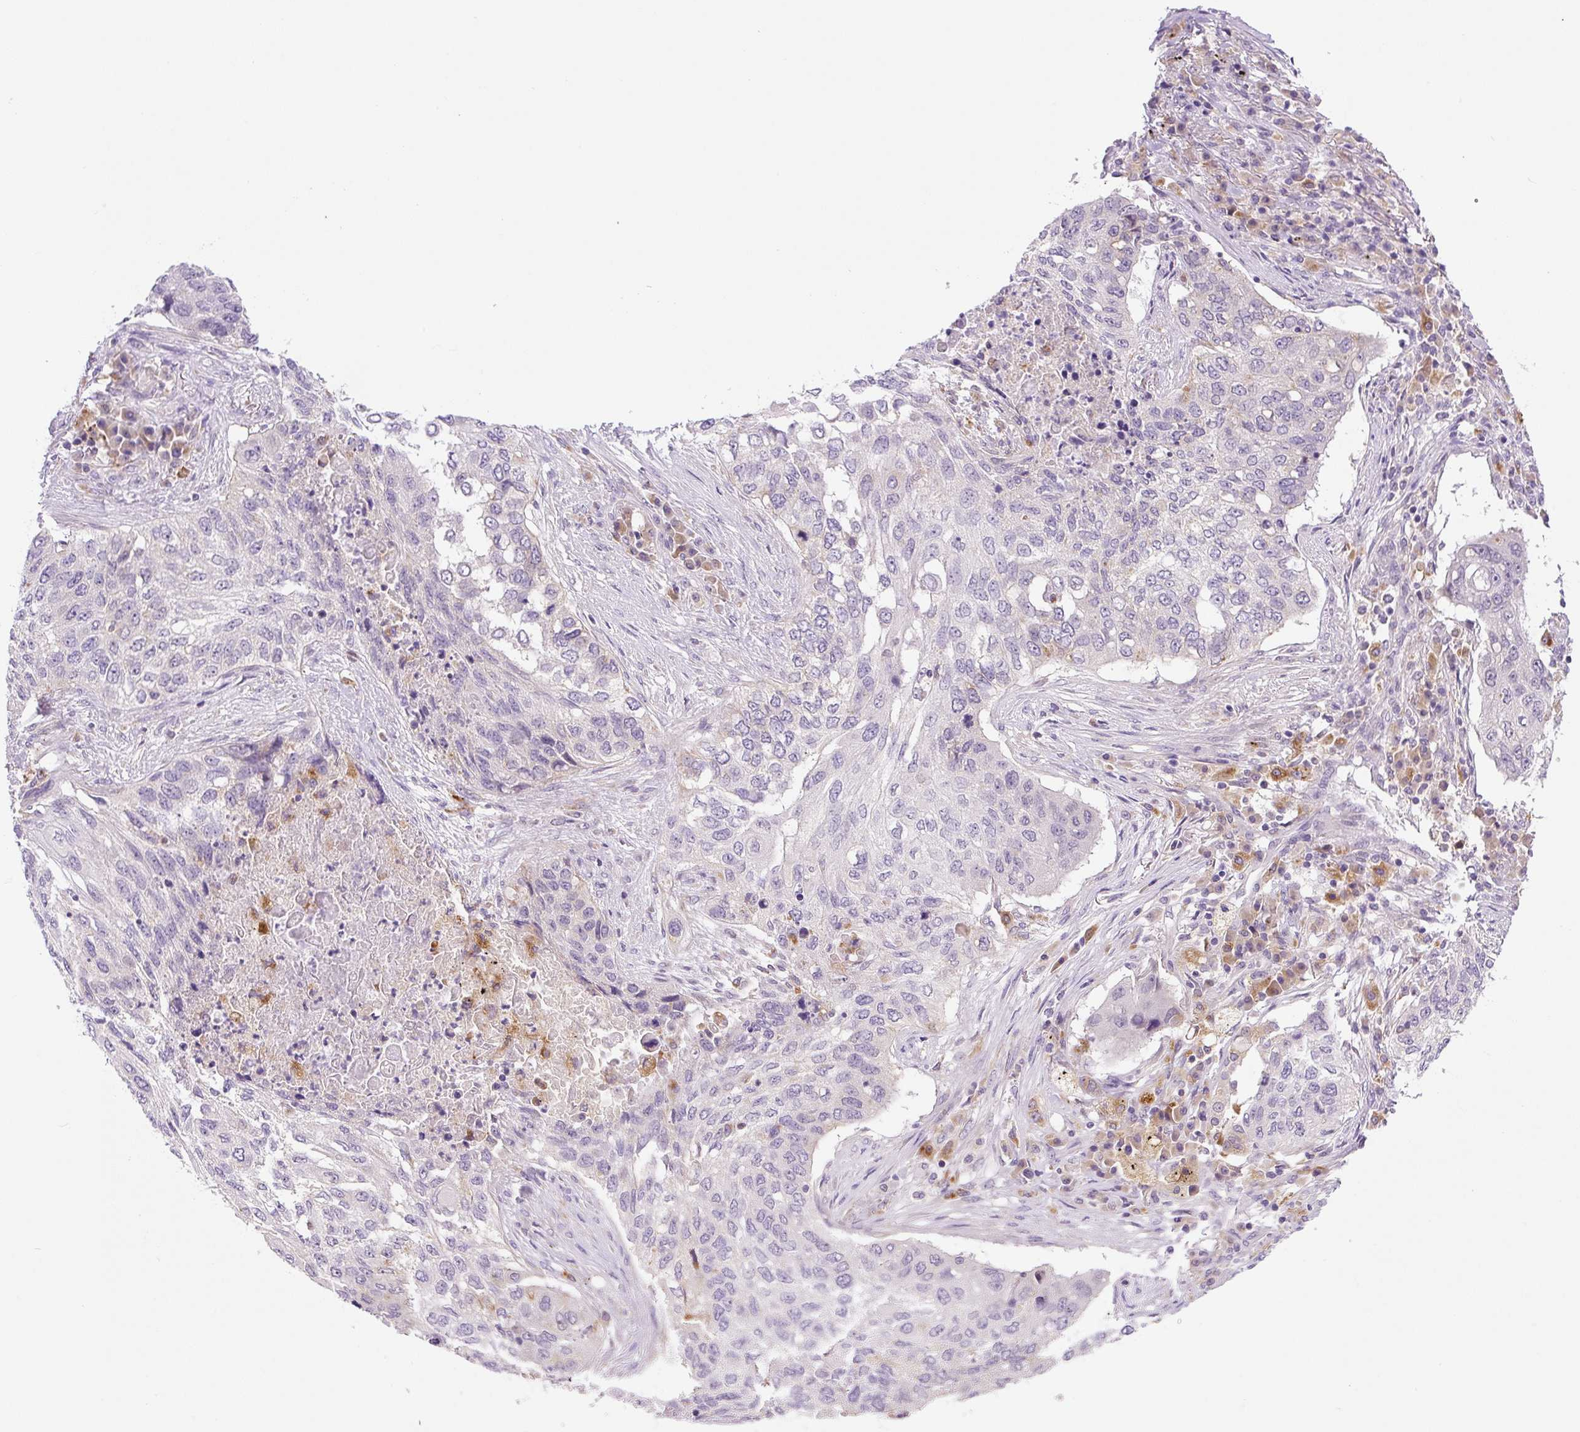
{"staining": {"intensity": "negative", "quantity": "none", "location": "none"}, "tissue": "lung cancer", "cell_type": "Tumor cells", "image_type": "cancer", "snomed": [{"axis": "morphology", "description": "Squamous cell carcinoma, NOS"}, {"axis": "topography", "description": "Lung"}], "caption": "Immunohistochemistry (IHC) micrograph of human squamous cell carcinoma (lung) stained for a protein (brown), which shows no staining in tumor cells.", "gene": "CEBPZOS", "patient": {"sex": "female", "age": 63}}